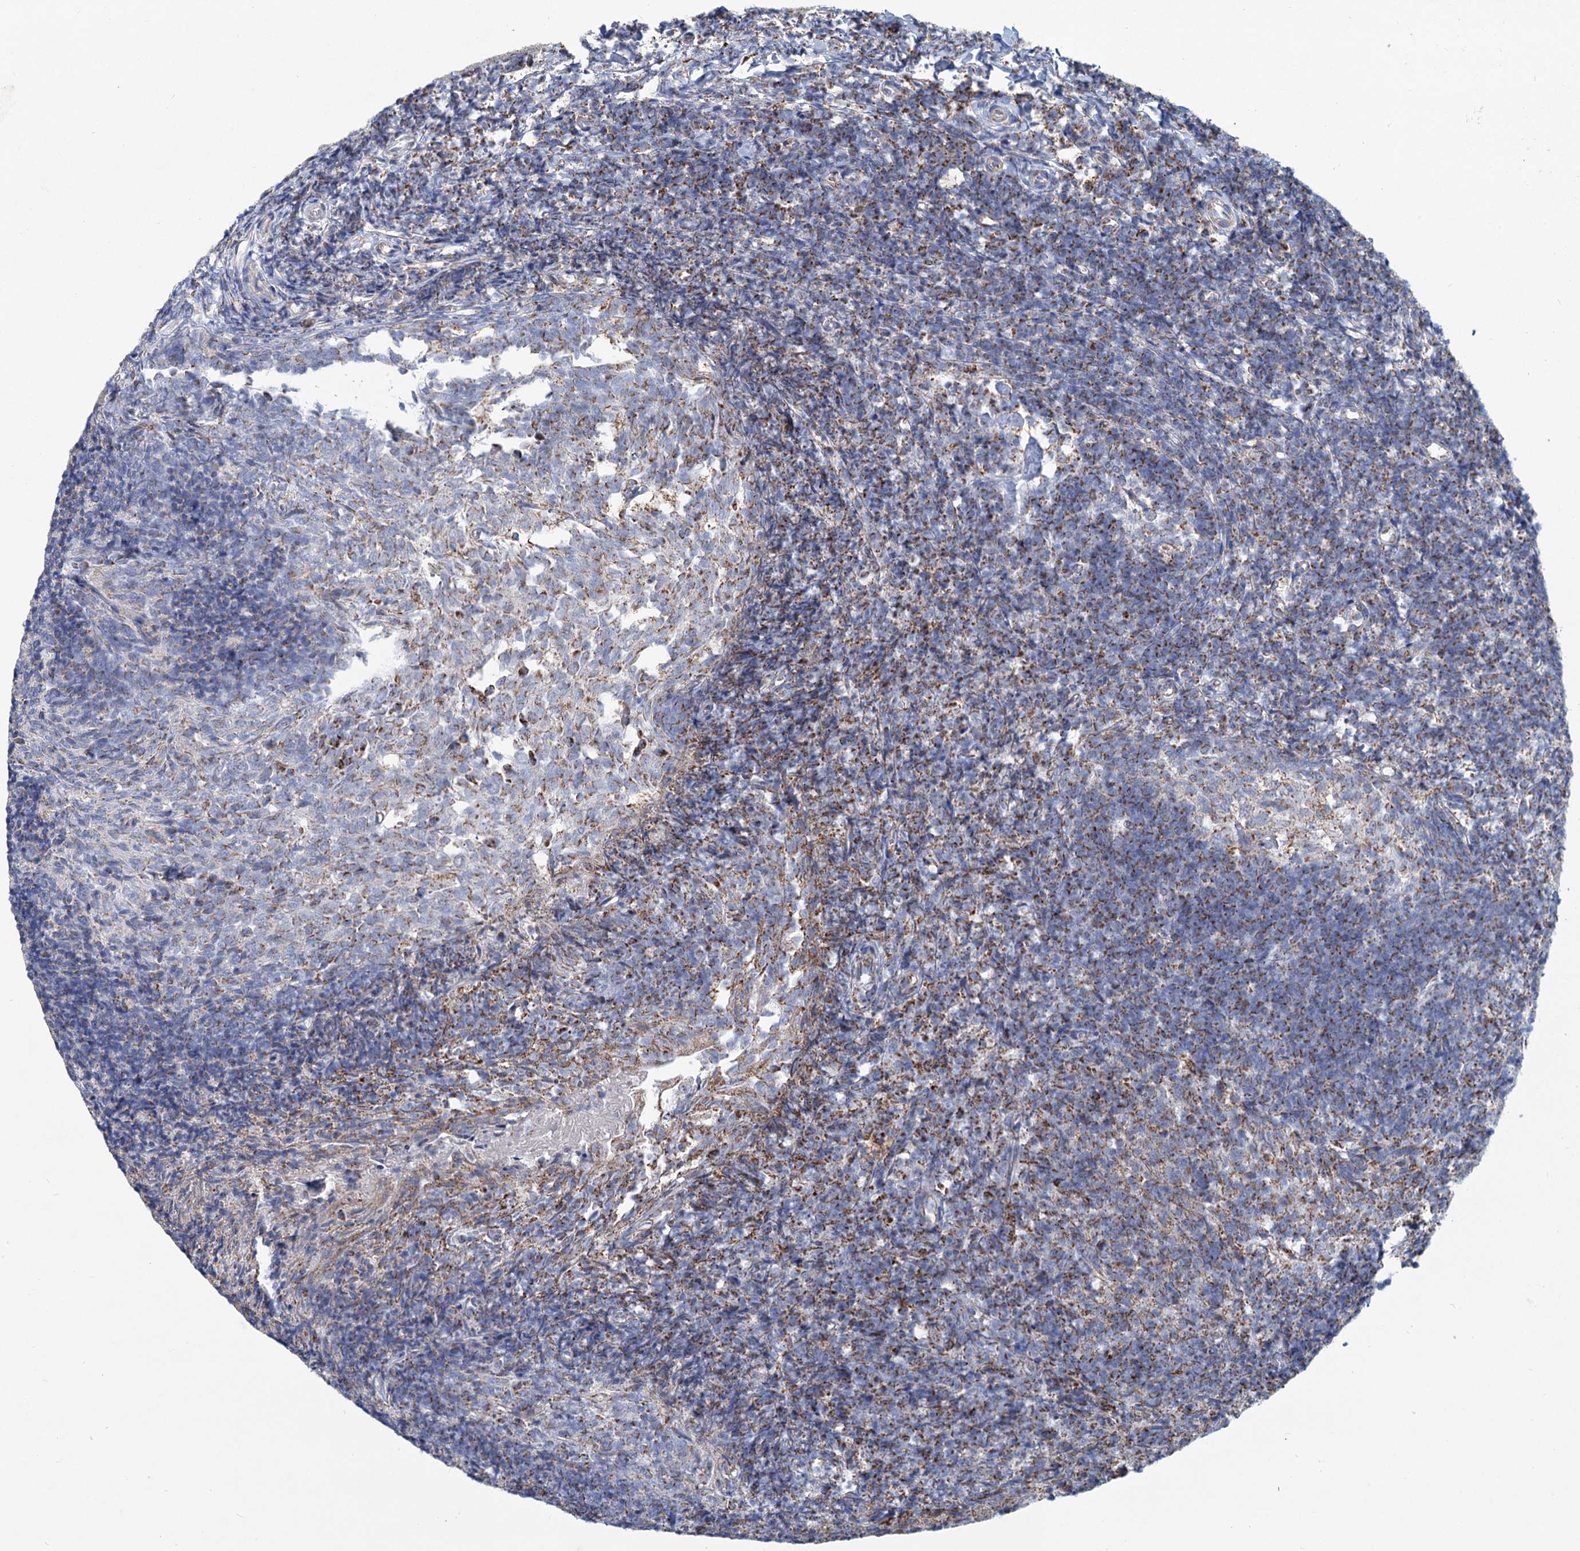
{"staining": {"intensity": "moderate", "quantity": "<25%", "location": "cytoplasmic/membranous"}, "tissue": "tonsil", "cell_type": "Germinal center cells", "image_type": "normal", "snomed": [{"axis": "morphology", "description": "Normal tissue, NOS"}, {"axis": "topography", "description": "Tonsil"}], "caption": "Protein staining of benign tonsil reveals moderate cytoplasmic/membranous expression in about <25% of germinal center cells. (IHC, brightfield microscopy, high magnification).", "gene": "NDUFC2", "patient": {"sex": "female", "age": 10}}